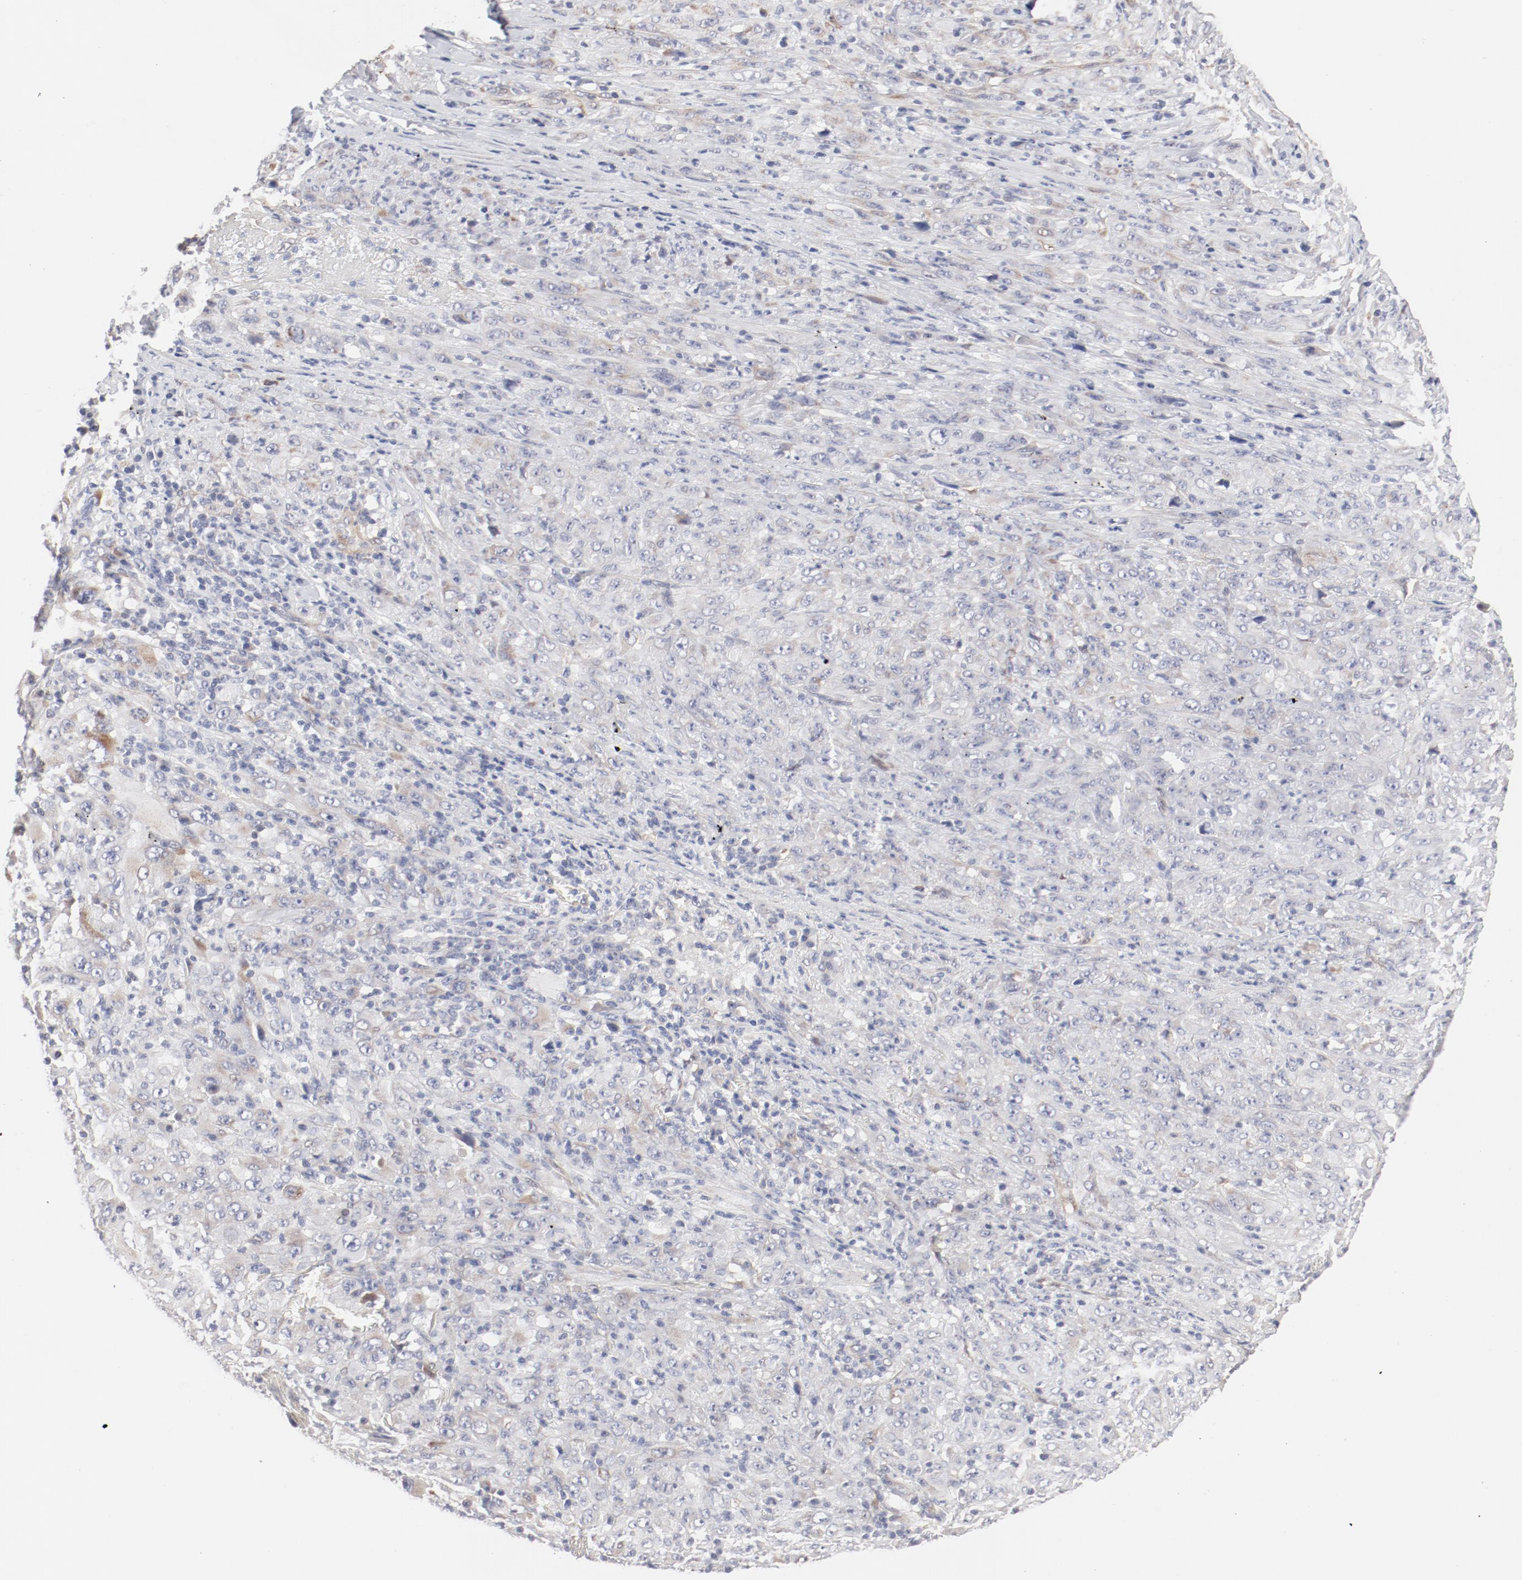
{"staining": {"intensity": "negative", "quantity": "none", "location": "none"}, "tissue": "melanoma", "cell_type": "Tumor cells", "image_type": "cancer", "snomed": [{"axis": "morphology", "description": "Malignant melanoma, Metastatic site"}, {"axis": "topography", "description": "Skin"}], "caption": "High magnification brightfield microscopy of malignant melanoma (metastatic site) stained with DAB (3,3'-diaminobenzidine) (brown) and counterstained with hematoxylin (blue): tumor cells show no significant positivity.", "gene": "MAGED4", "patient": {"sex": "female", "age": 56}}